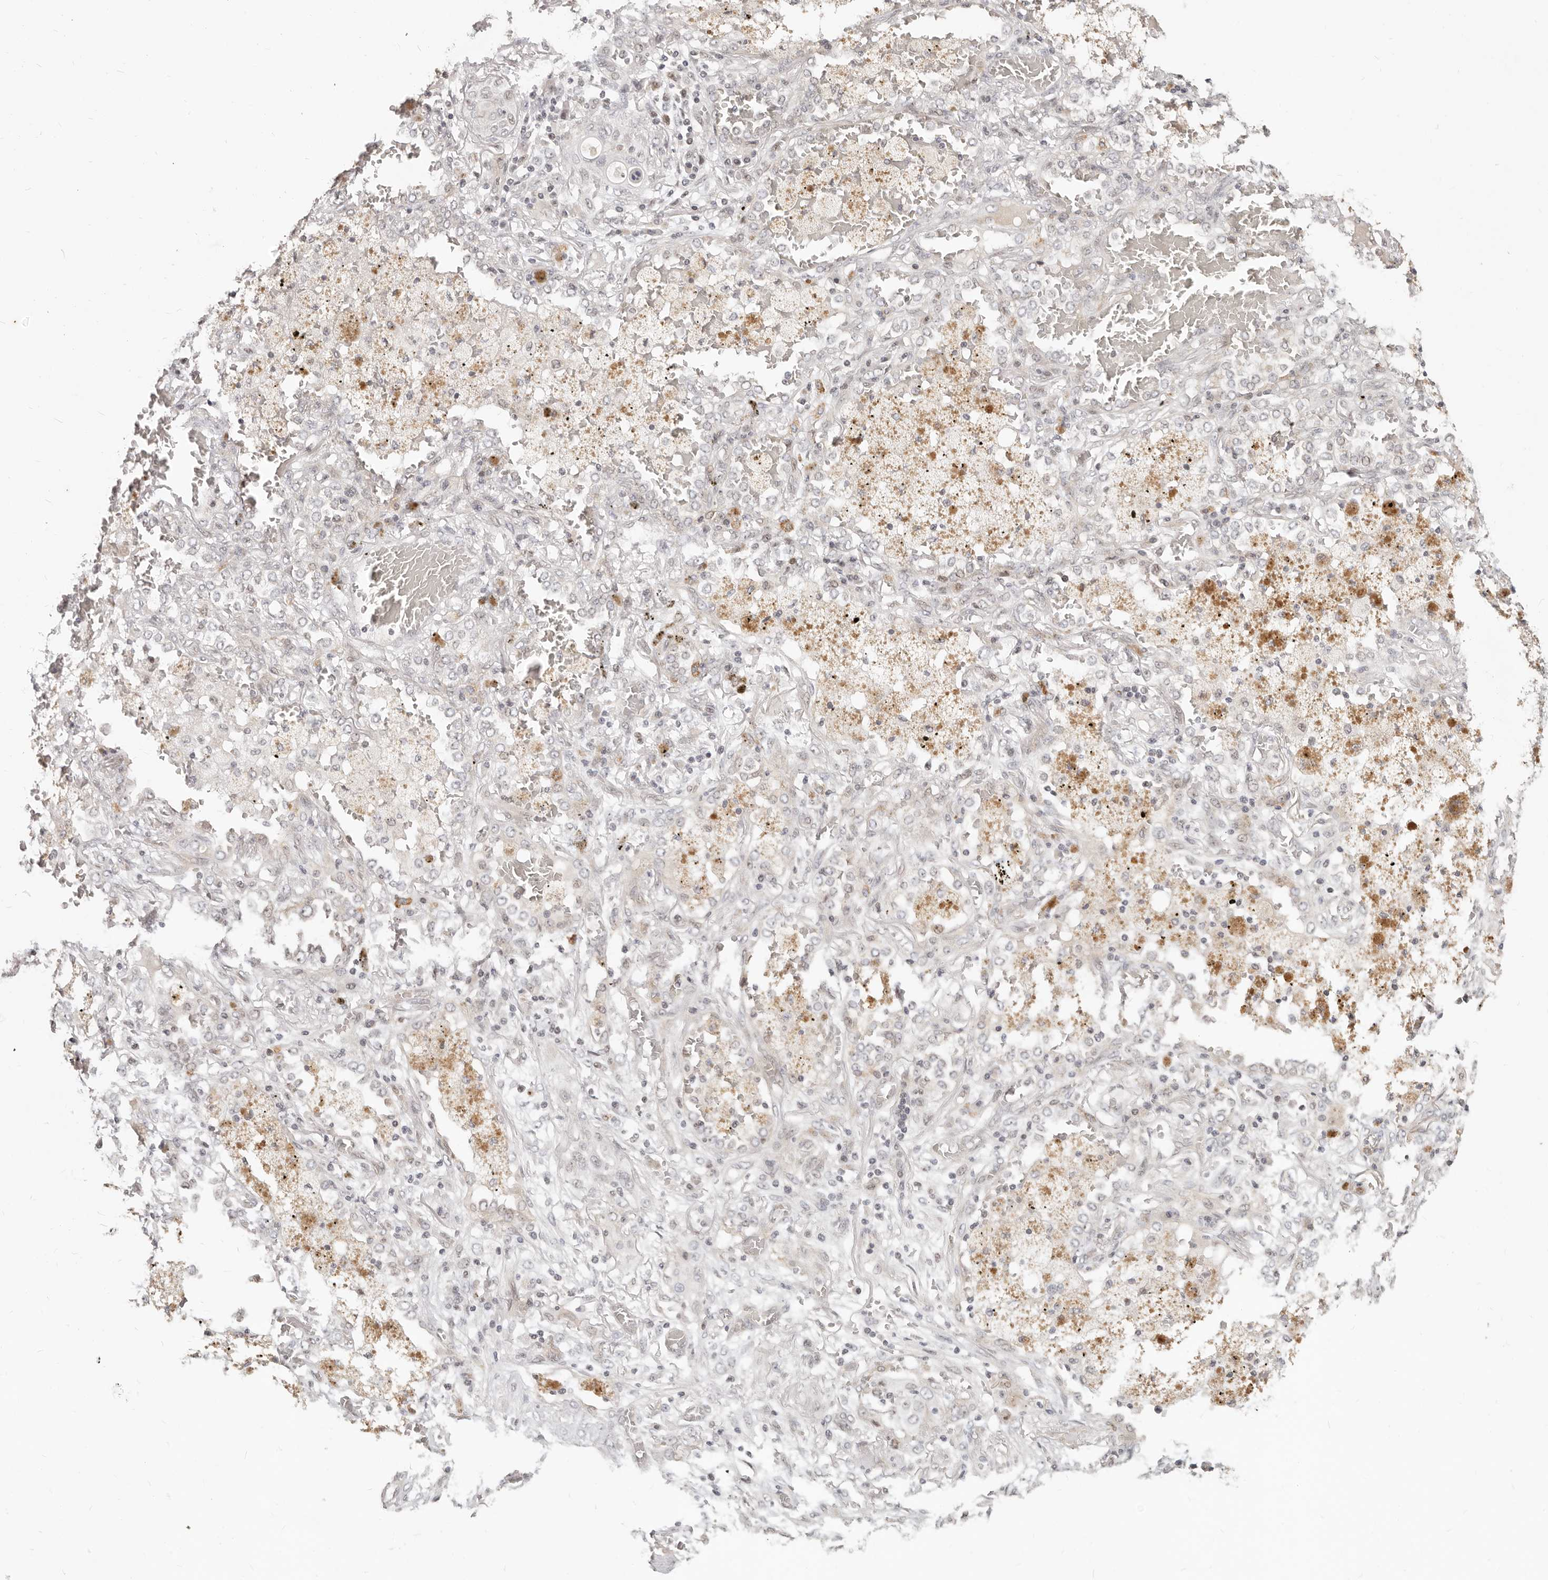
{"staining": {"intensity": "negative", "quantity": "none", "location": "none"}, "tissue": "lung cancer", "cell_type": "Tumor cells", "image_type": "cancer", "snomed": [{"axis": "morphology", "description": "Squamous cell carcinoma, NOS"}, {"axis": "topography", "description": "Lung"}], "caption": "Tumor cells show no significant protein expression in squamous cell carcinoma (lung). (DAB (3,3'-diaminobenzidine) IHC with hematoxylin counter stain).", "gene": "RFC2", "patient": {"sex": "female", "age": 47}}